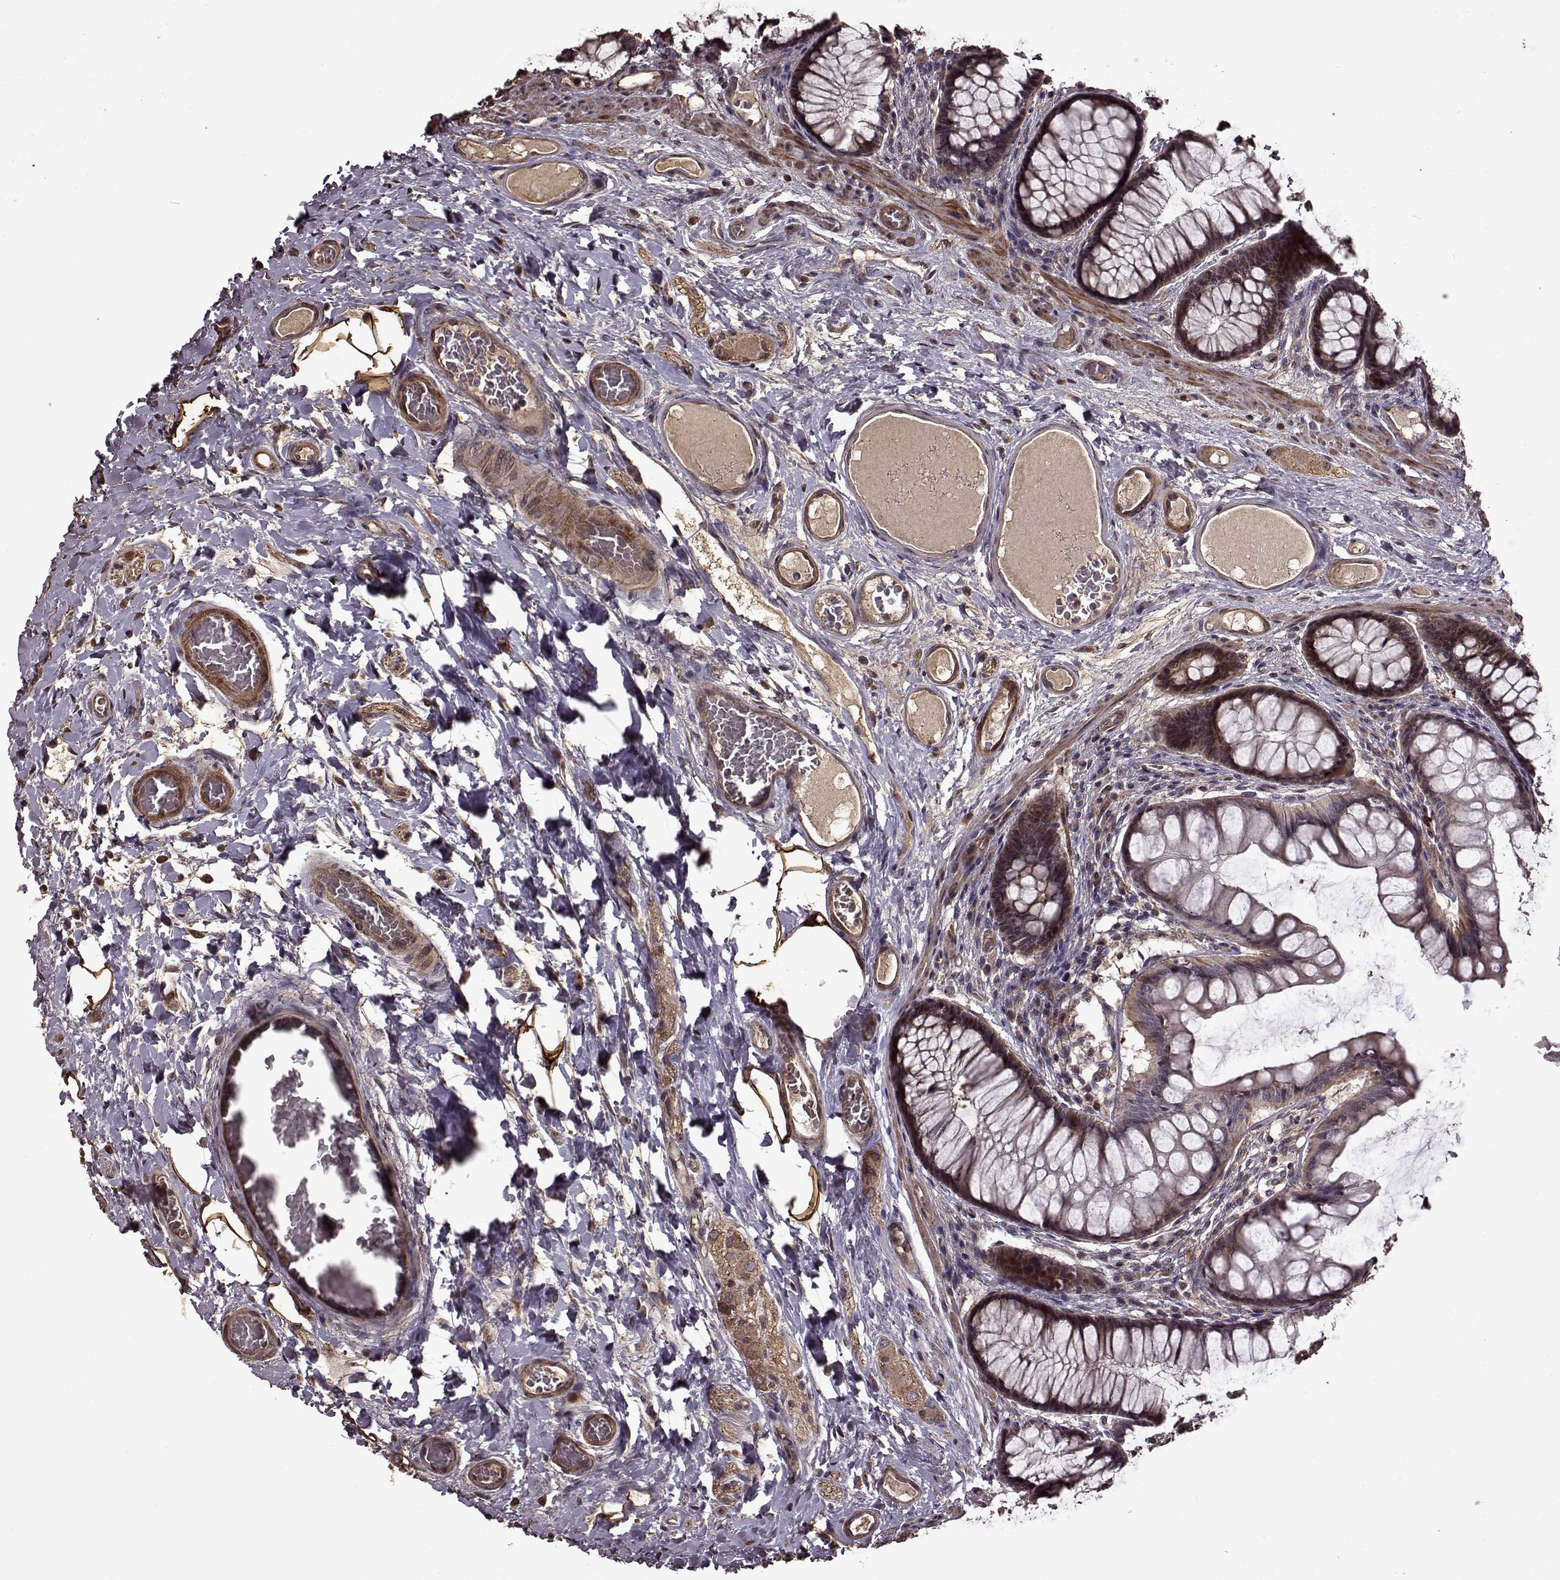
{"staining": {"intensity": "moderate", "quantity": "25%-75%", "location": "cytoplasmic/membranous"}, "tissue": "colon", "cell_type": "Endothelial cells", "image_type": "normal", "snomed": [{"axis": "morphology", "description": "Normal tissue, NOS"}, {"axis": "topography", "description": "Colon"}], "caption": "Colon stained with immunohistochemistry (IHC) displays moderate cytoplasmic/membranous positivity in about 25%-75% of endothelial cells.", "gene": "FBXW11", "patient": {"sex": "female", "age": 65}}